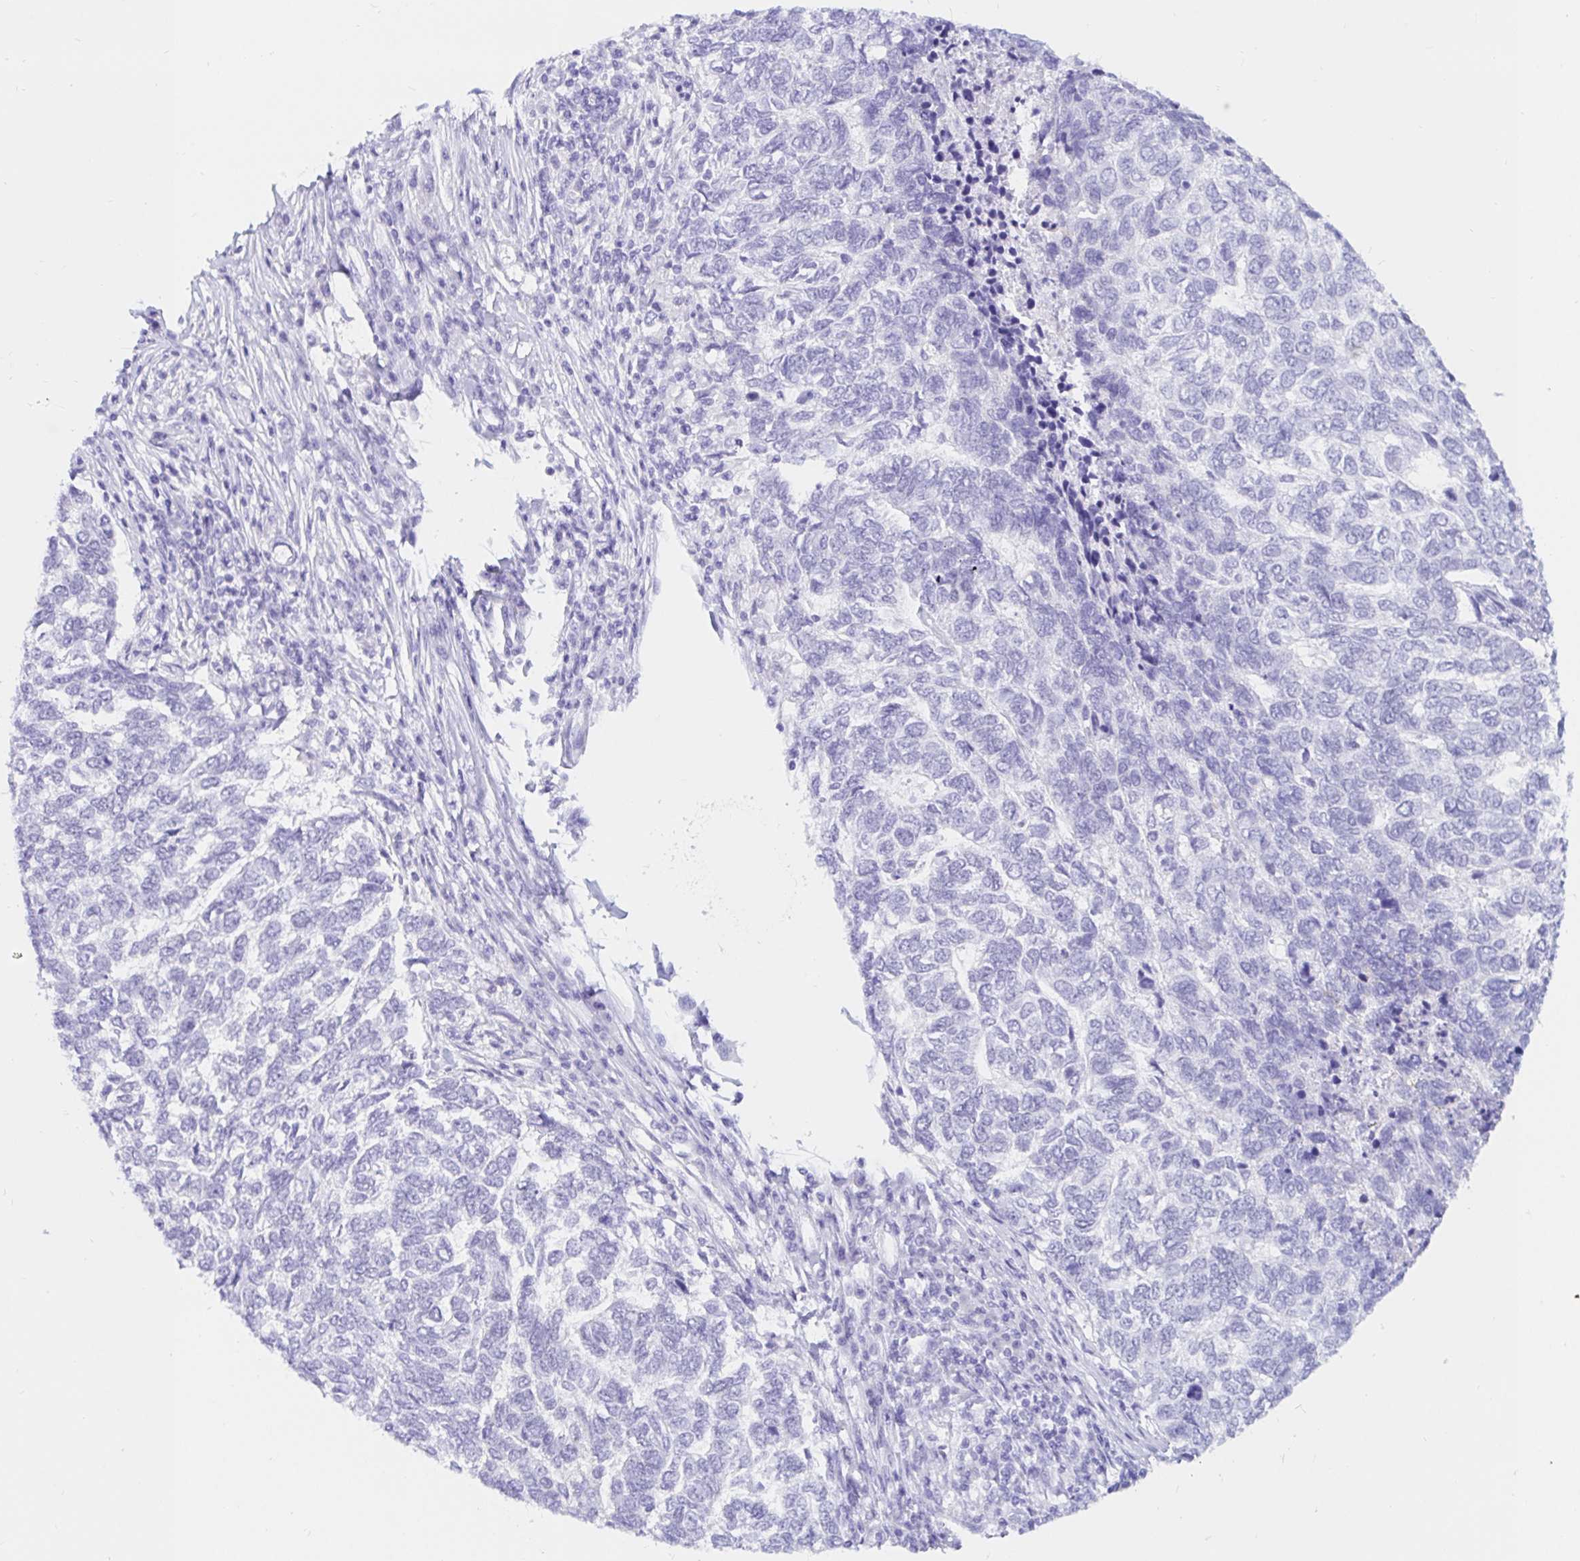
{"staining": {"intensity": "negative", "quantity": "none", "location": "none"}, "tissue": "skin cancer", "cell_type": "Tumor cells", "image_type": "cancer", "snomed": [{"axis": "morphology", "description": "Basal cell carcinoma"}, {"axis": "topography", "description": "Skin"}], "caption": "Skin cancer was stained to show a protein in brown. There is no significant expression in tumor cells. Brightfield microscopy of immunohistochemistry stained with DAB (3,3'-diaminobenzidine) (brown) and hematoxylin (blue), captured at high magnification.", "gene": "OR6T1", "patient": {"sex": "female", "age": 65}}